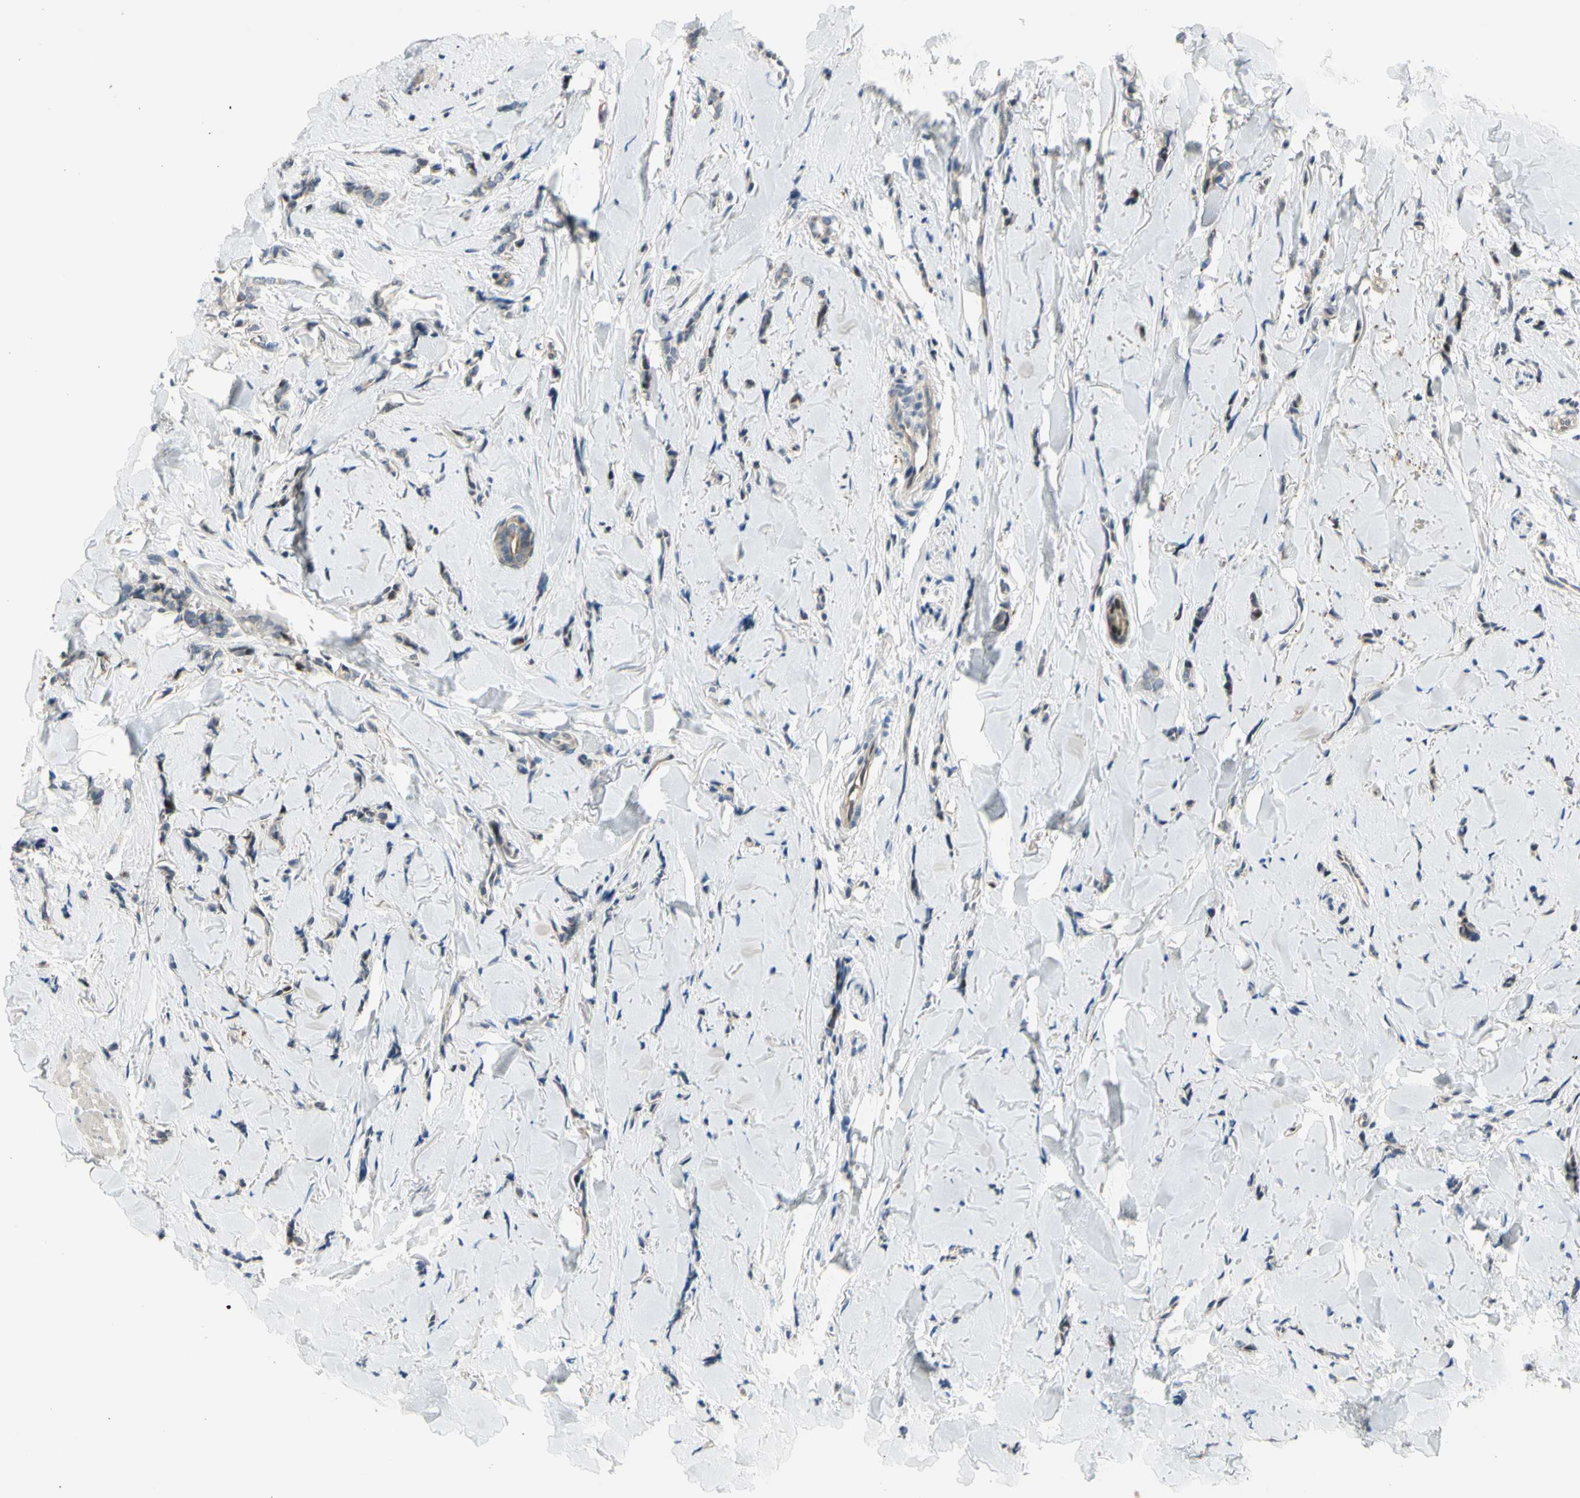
{"staining": {"intensity": "negative", "quantity": "none", "location": "none"}, "tissue": "breast cancer", "cell_type": "Tumor cells", "image_type": "cancer", "snomed": [{"axis": "morphology", "description": "Lobular carcinoma"}, {"axis": "topography", "description": "Skin"}, {"axis": "topography", "description": "Breast"}], "caption": "This is an immunohistochemistry (IHC) micrograph of human breast lobular carcinoma. There is no expression in tumor cells.", "gene": "ZNF184", "patient": {"sex": "female", "age": 46}}